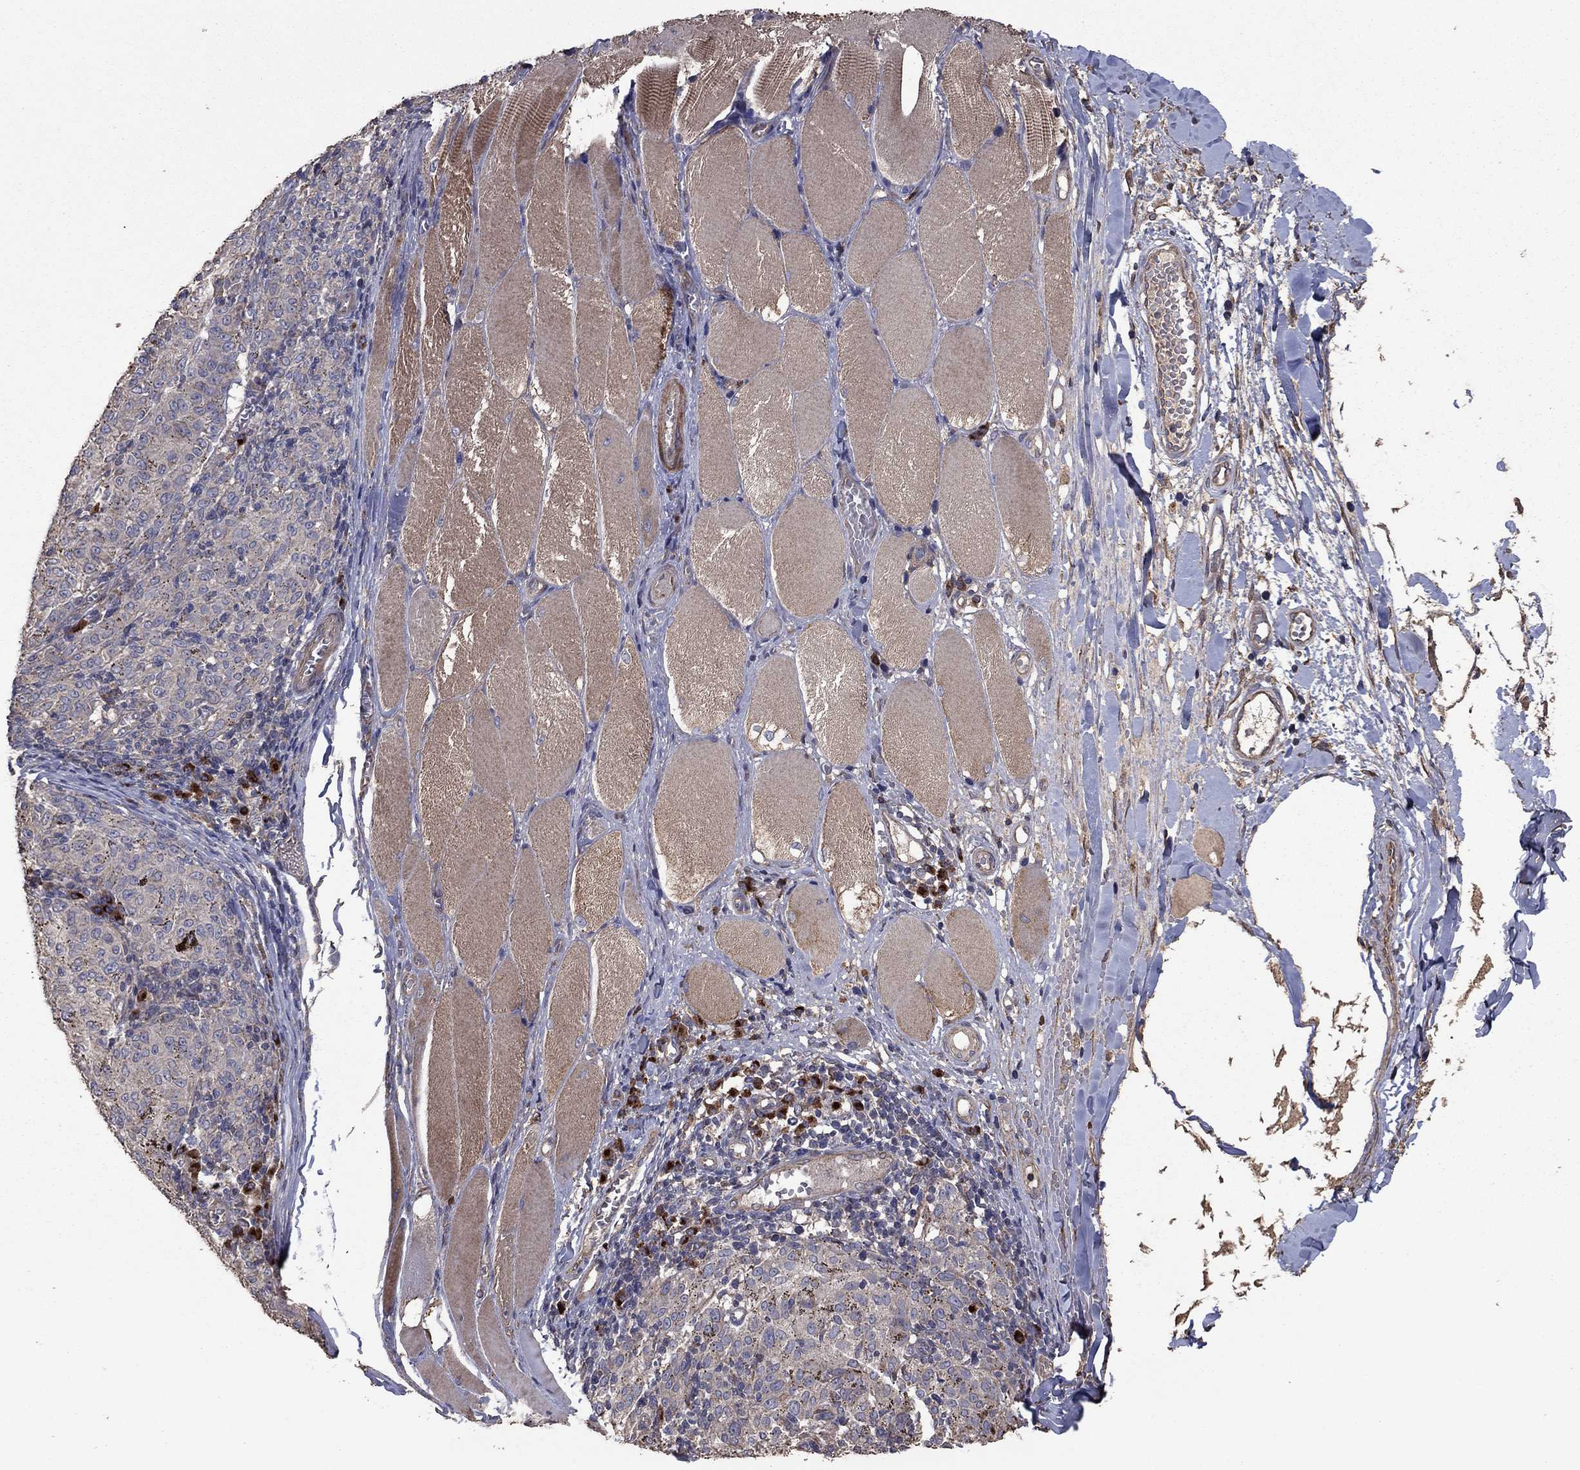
{"staining": {"intensity": "negative", "quantity": "none", "location": "none"}, "tissue": "melanoma", "cell_type": "Tumor cells", "image_type": "cancer", "snomed": [{"axis": "morphology", "description": "Malignant melanoma, NOS"}, {"axis": "topography", "description": "Skin"}], "caption": "The micrograph exhibits no staining of tumor cells in malignant melanoma. (Brightfield microscopy of DAB (3,3'-diaminobenzidine) immunohistochemistry (IHC) at high magnification).", "gene": "FLT4", "patient": {"sex": "female", "age": 72}}